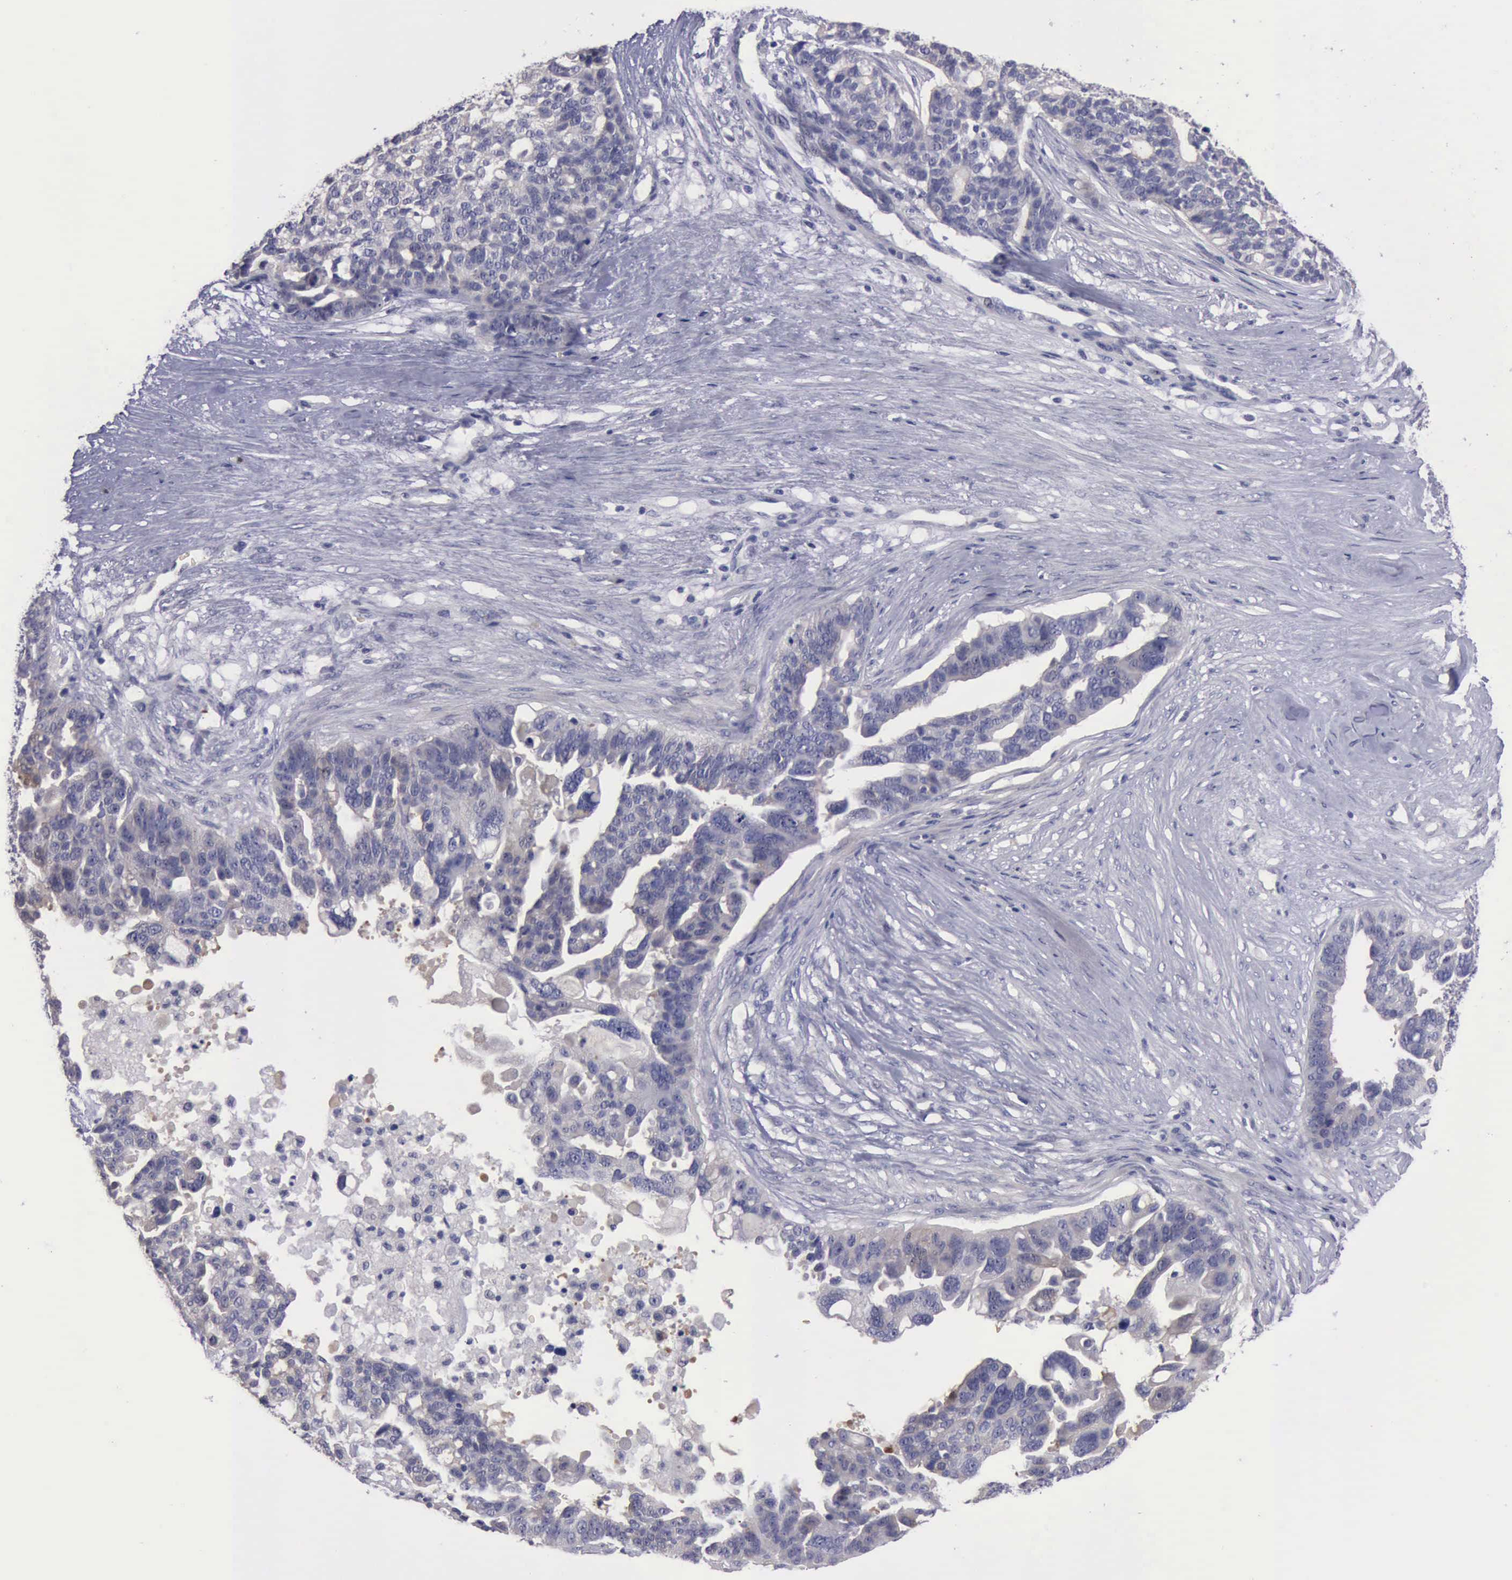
{"staining": {"intensity": "negative", "quantity": "none", "location": "none"}, "tissue": "ovarian cancer", "cell_type": "Tumor cells", "image_type": "cancer", "snomed": [{"axis": "morphology", "description": "Cystadenocarcinoma, serous, NOS"}, {"axis": "topography", "description": "Ovary"}], "caption": "Immunohistochemical staining of serous cystadenocarcinoma (ovarian) exhibits no significant staining in tumor cells.", "gene": "CEP128", "patient": {"sex": "female", "age": 59}}